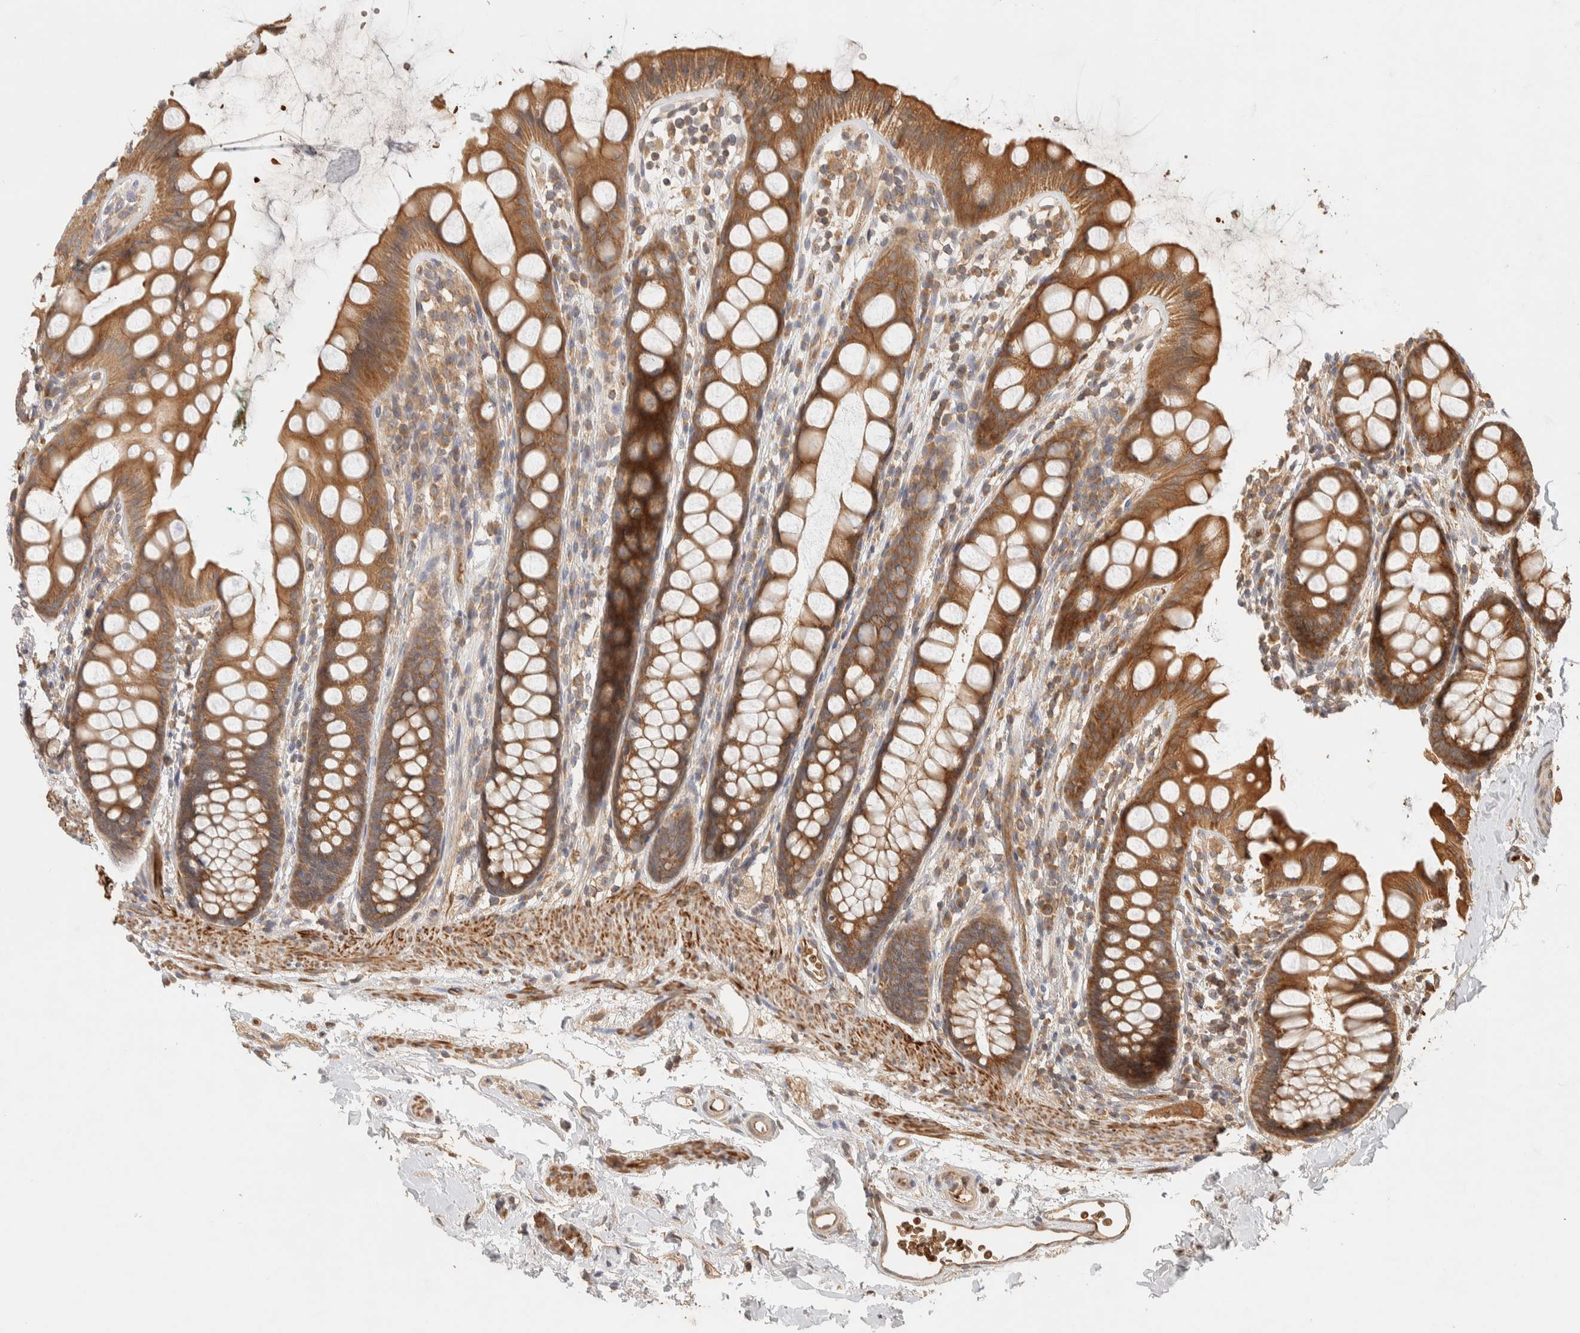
{"staining": {"intensity": "moderate", "quantity": ">75%", "location": "cytoplasmic/membranous"}, "tissue": "rectum", "cell_type": "Glandular cells", "image_type": "normal", "snomed": [{"axis": "morphology", "description": "Normal tissue, NOS"}, {"axis": "topography", "description": "Rectum"}], "caption": "IHC of normal human rectum reveals medium levels of moderate cytoplasmic/membranous positivity in about >75% of glandular cells.", "gene": "TTI2", "patient": {"sex": "female", "age": 65}}